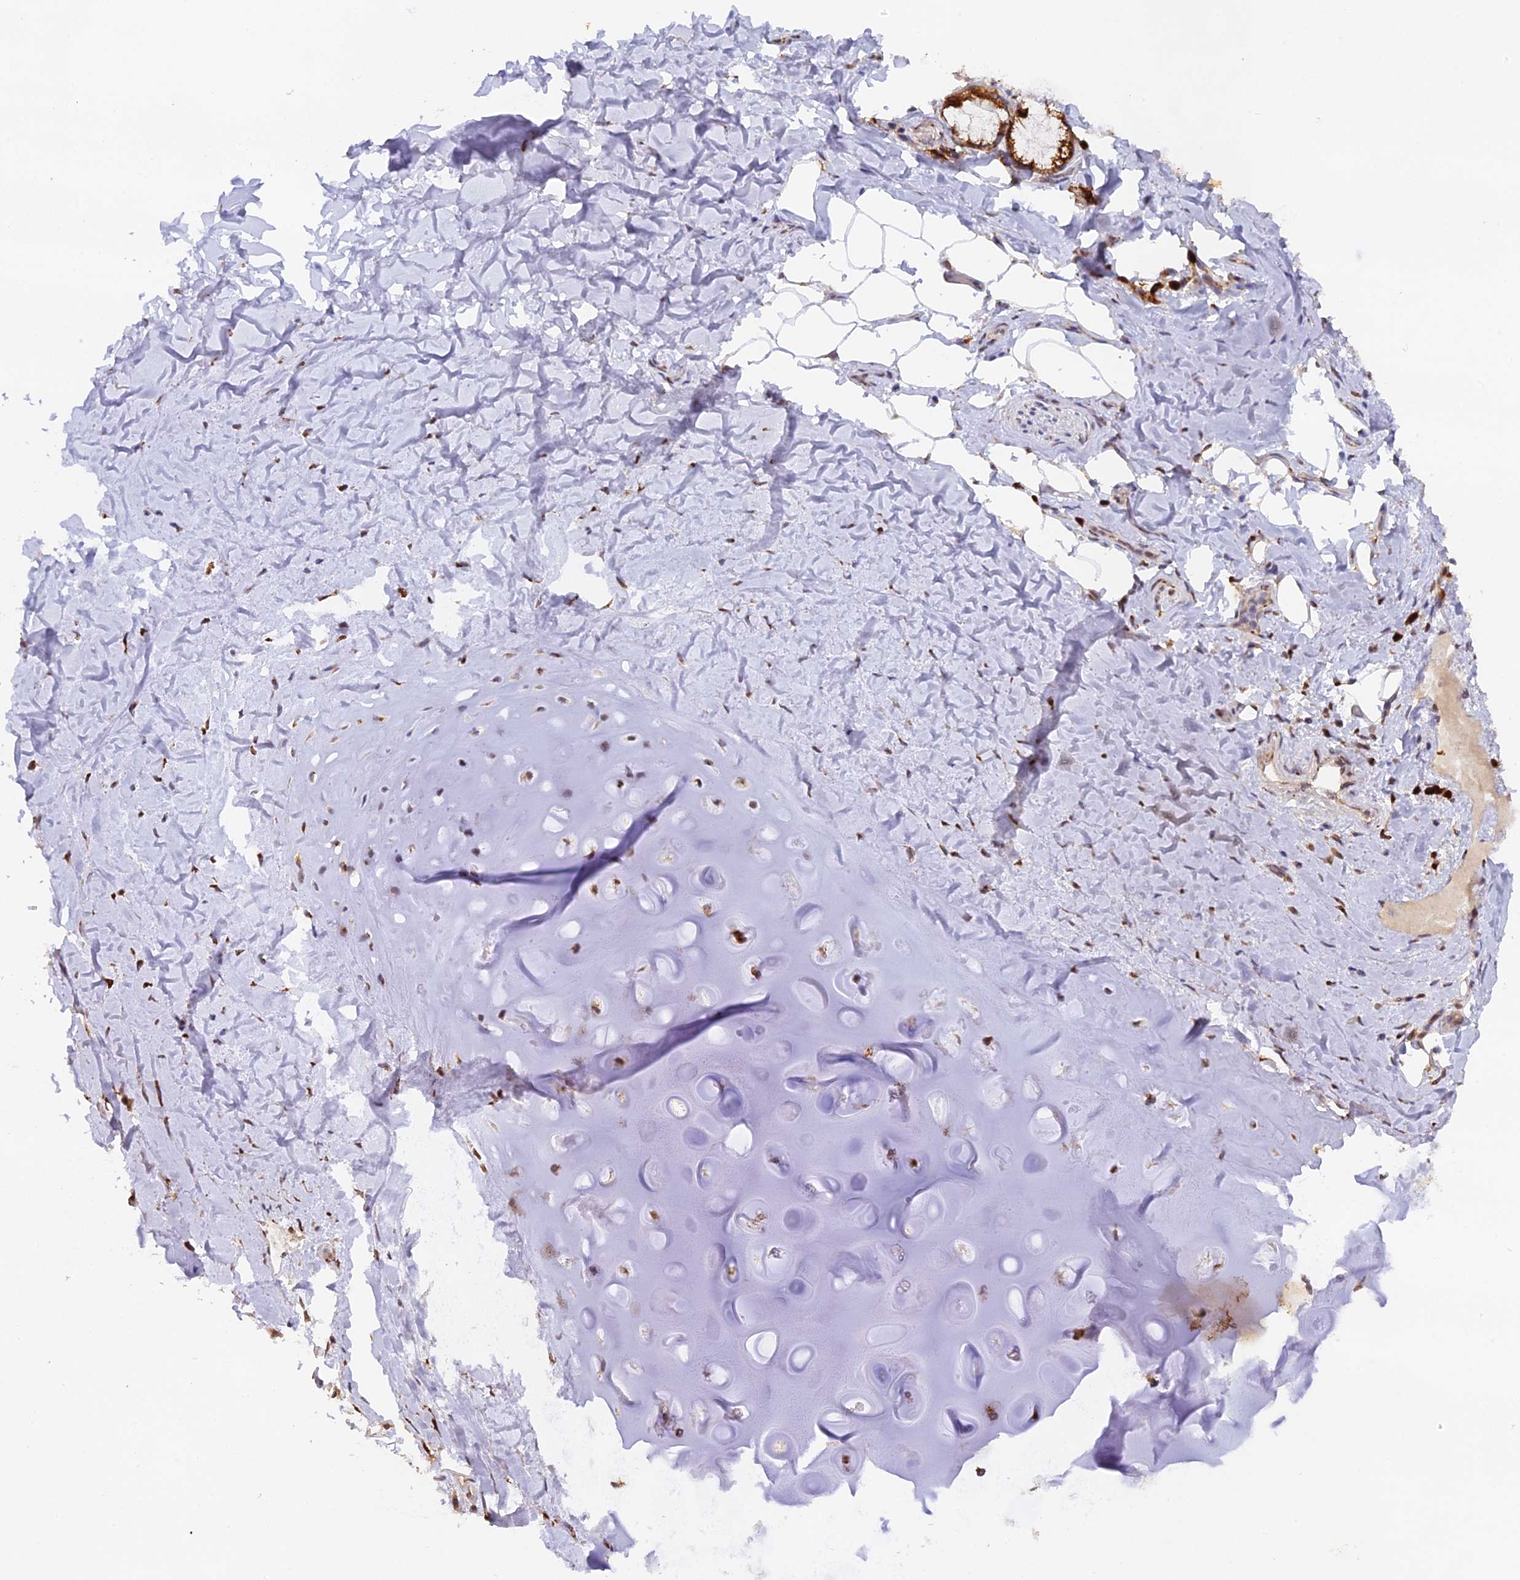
{"staining": {"intensity": "negative", "quantity": "none", "location": "none"}, "tissue": "adipose tissue", "cell_type": "Adipocytes", "image_type": "normal", "snomed": [{"axis": "morphology", "description": "Normal tissue, NOS"}, {"axis": "topography", "description": "Lymph node"}, {"axis": "topography", "description": "Cartilage tissue"}, {"axis": "topography", "description": "Bronchus"}], "caption": "Immunohistochemistry of normal human adipose tissue demonstrates no positivity in adipocytes.", "gene": "SNX17", "patient": {"sex": "male", "age": 63}}